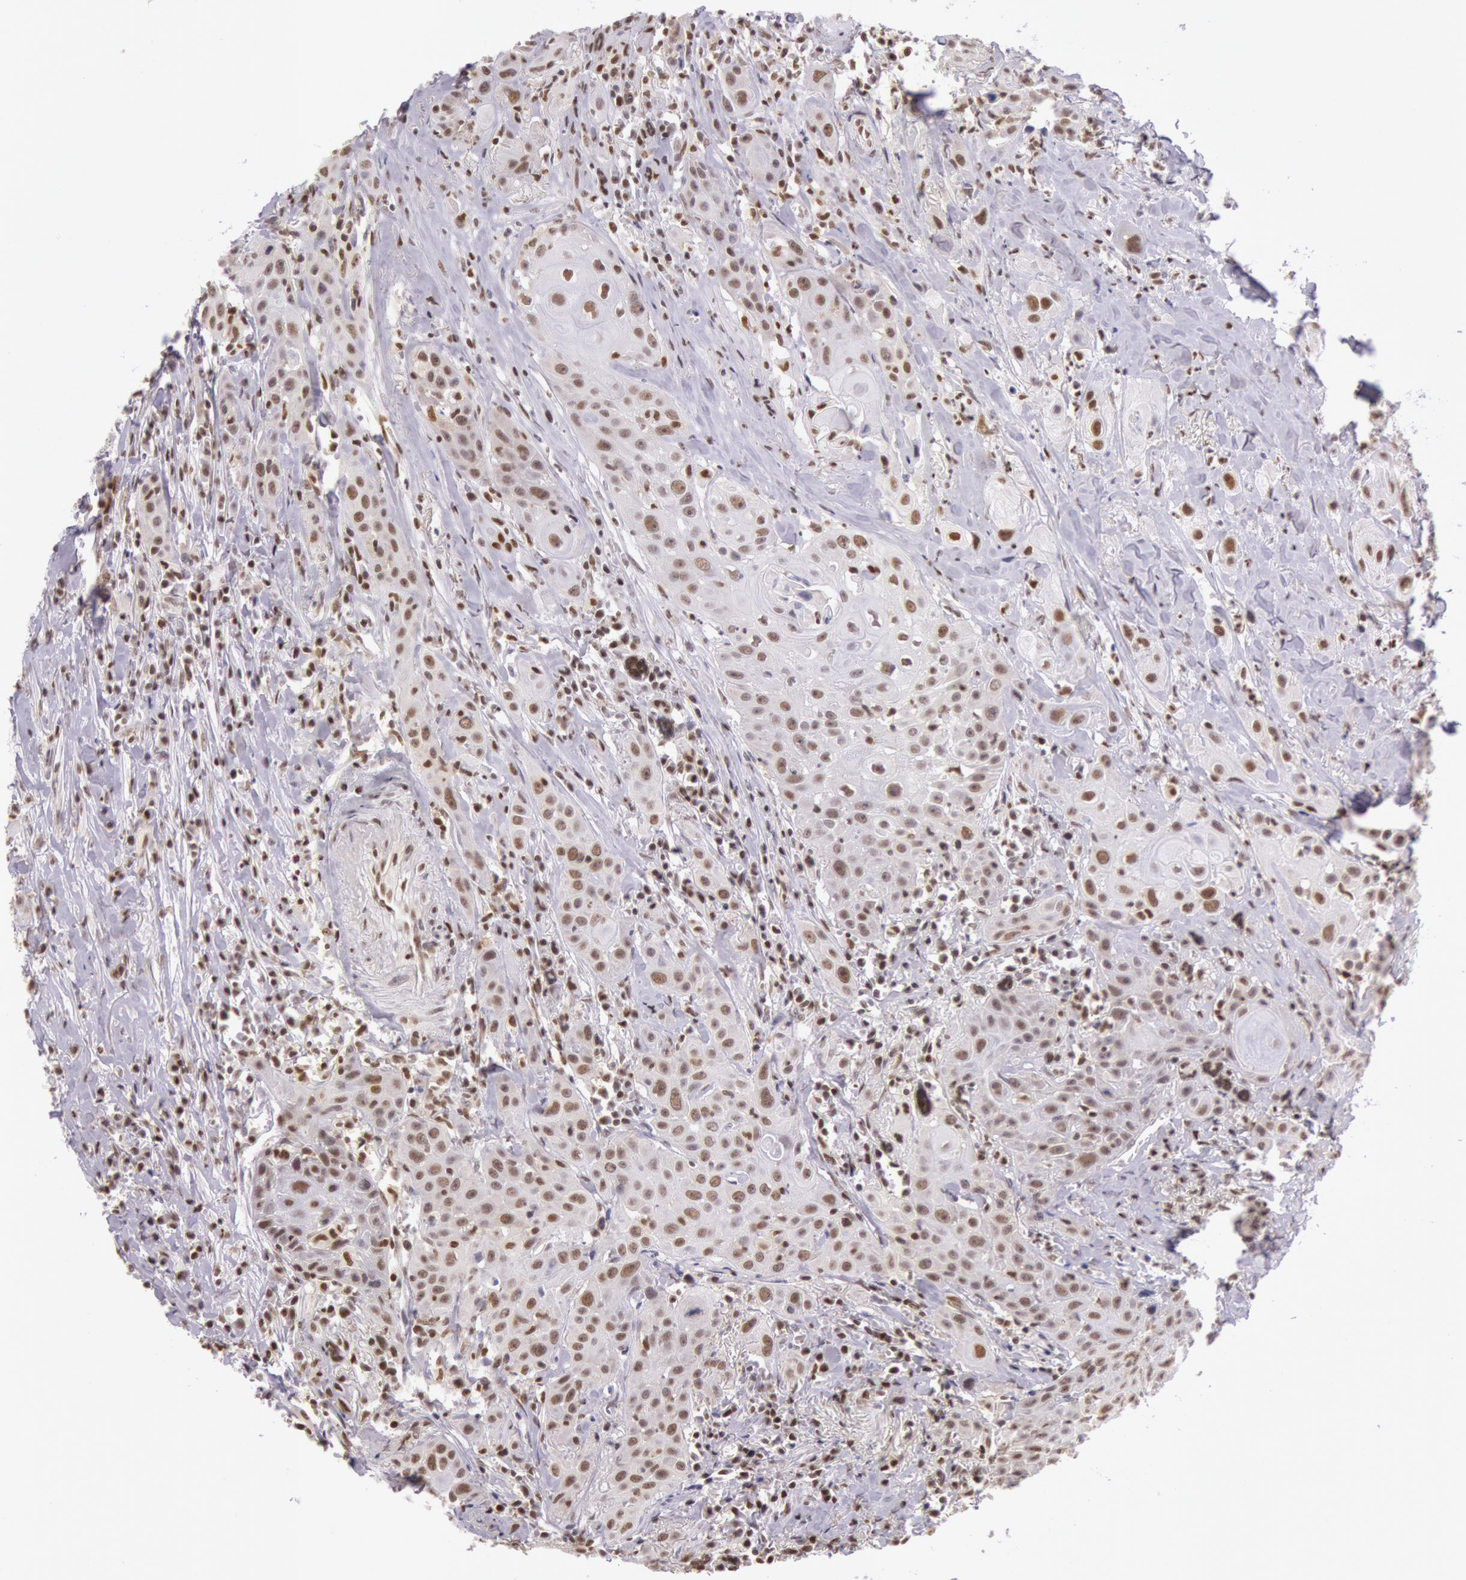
{"staining": {"intensity": "moderate", "quantity": ">75%", "location": "nuclear"}, "tissue": "head and neck cancer", "cell_type": "Tumor cells", "image_type": "cancer", "snomed": [{"axis": "morphology", "description": "Squamous cell carcinoma, NOS"}, {"axis": "topography", "description": "Oral tissue"}, {"axis": "topography", "description": "Head-Neck"}], "caption": "A histopathology image of head and neck cancer (squamous cell carcinoma) stained for a protein reveals moderate nuclear brown staining in tumor cells. The staining was performed using DAB, with brown indicating positive protein expression. Nuclei are stained blue with hematoxylin.", "gene": "ESS2", "patient": {"sex": "female", "age": 82}}